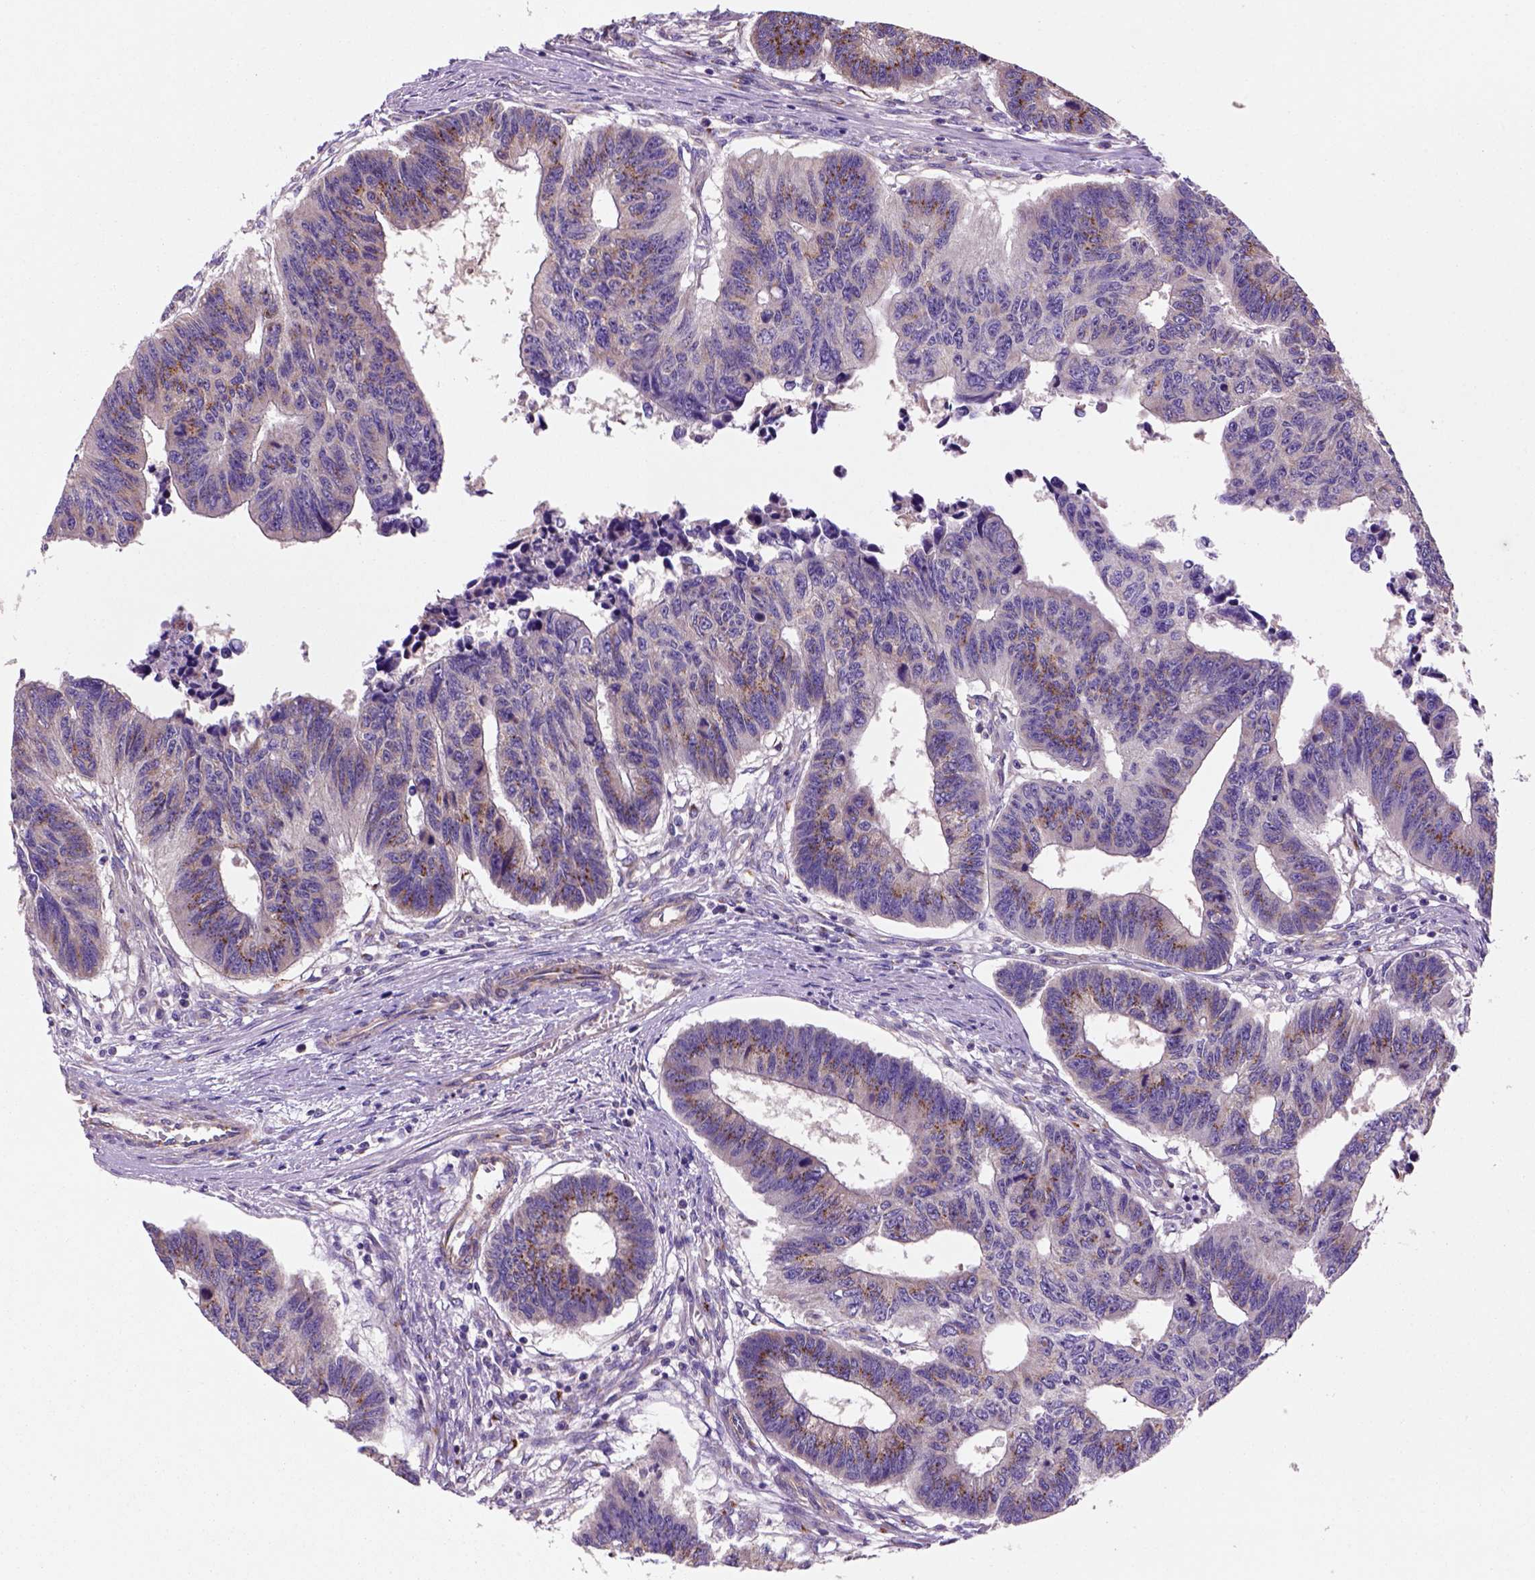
{"staining": {"intensity": "moderate", "quantity": "25%-75%", "location": "cytoplasmic/membranous"}, "tissue": "colorectal cancer", "cell_type": "Tumor cells", "image_type": "cancer", "snomed": [{"axis": "morphology", "description": "Adenocarcinoma, NOS"}, {"axis": "topography", "description": "Rectum"}], "caption": "Brown immunohistochemical staining in colorectal cancer shows moderate cytoplasmic/membranous staining in about 25%-75% of tumor cells. Using DAB (3,3'-diaminobenzidine) (brown) and hematoxylin (blue) stains, captured at high magnification using brightfield microscopy.", "gene": "WARS2", "patient": {"sex": "female", "age": 85}}